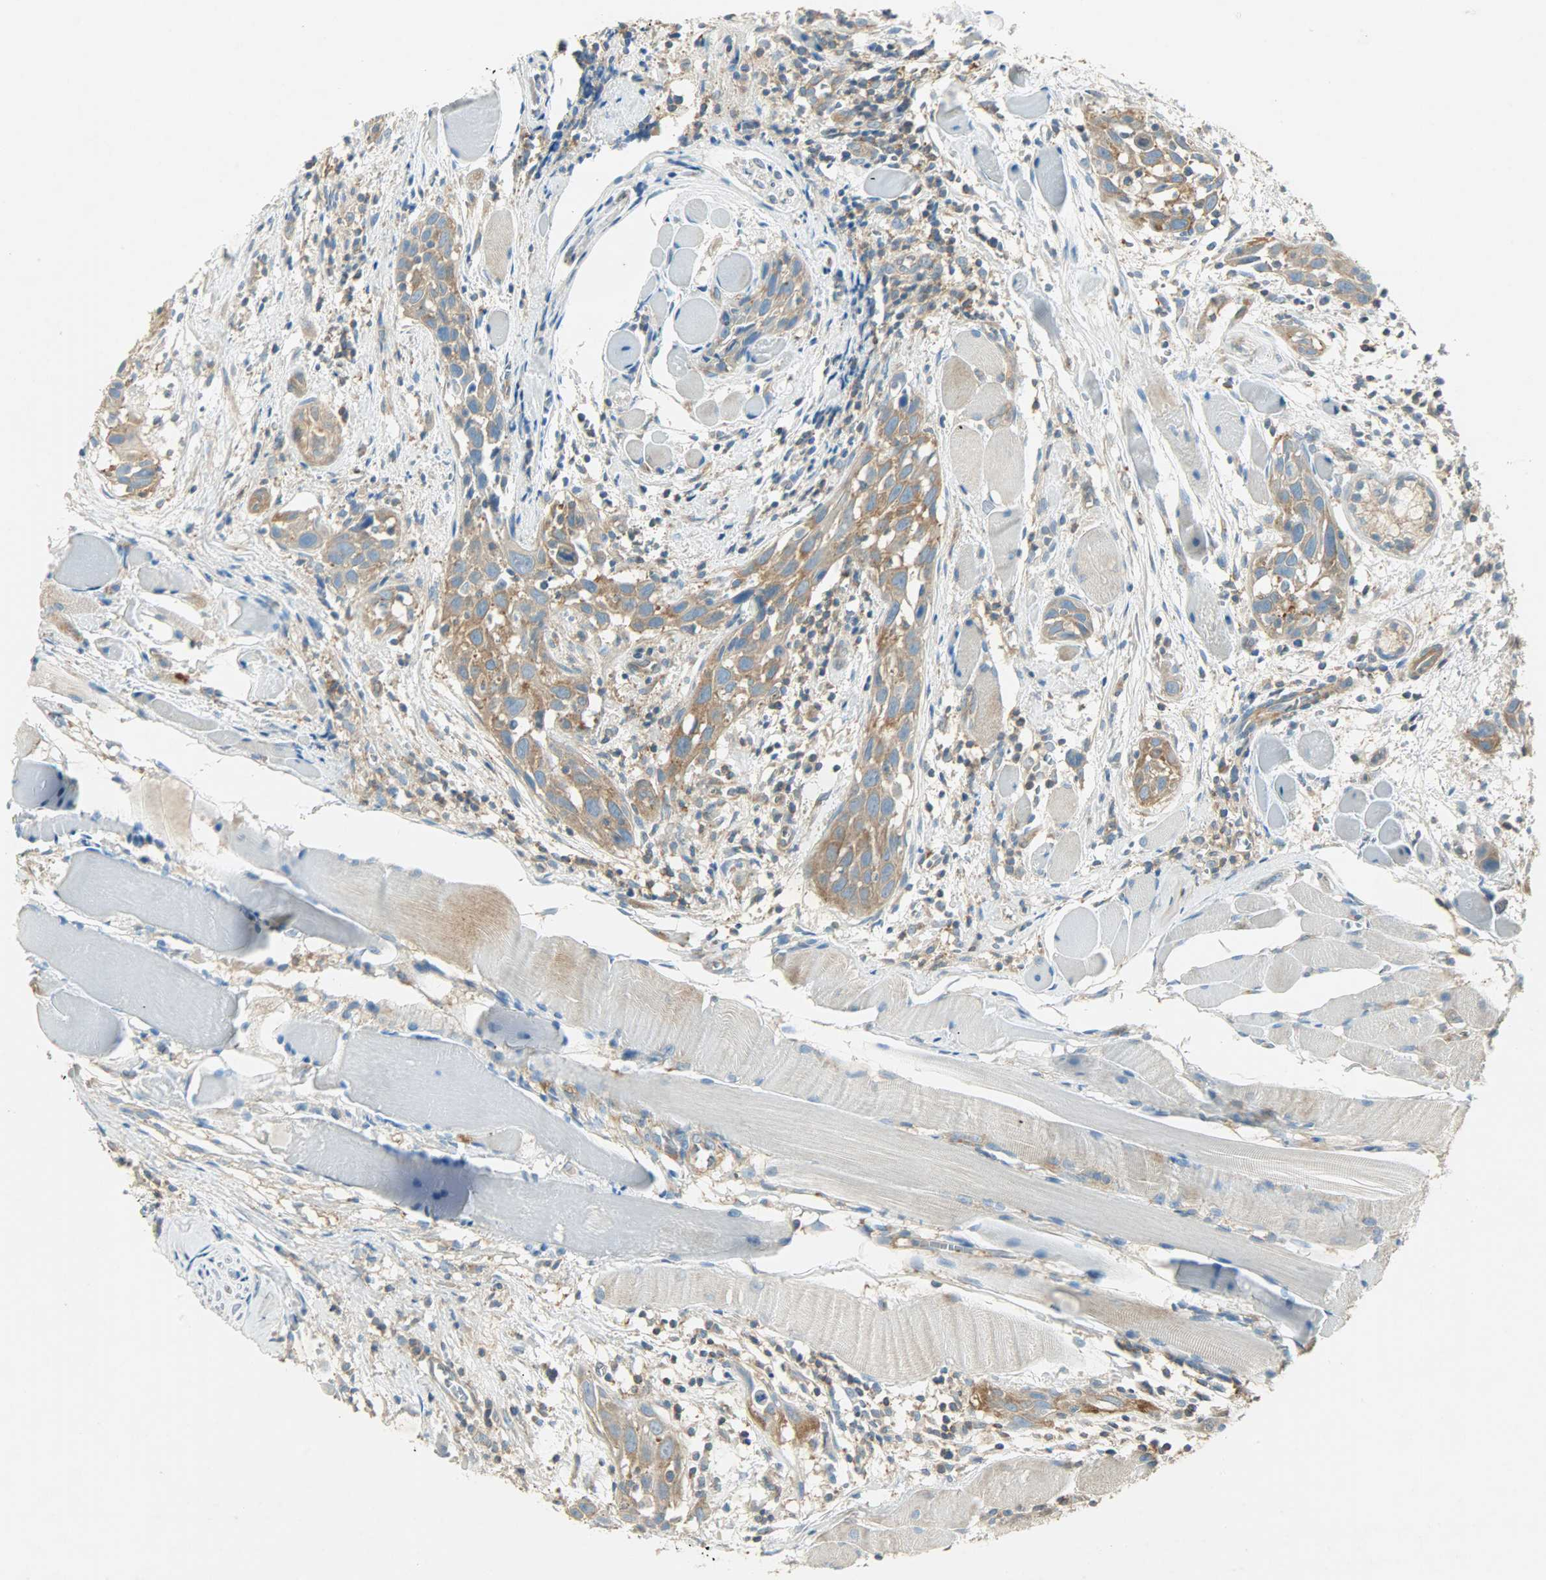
{"staining": {"intensity": "moderate", "quantity": ">75%", "location": "cytoplasmic/membranous"}, "tissue": "head and neck cancer", "cell_type": "Tumor cells", "image_type": "cancer", "snomed": [{"axis": "morphology", "description": "Squamous cell carcinoma, NOS"}, {"axis": "topography", "description": "Oral tissue"}, {"axis": "topography", "description": "Head-Neck"}], "caption": "Head and neck cancer (squamous cell carcinoma) stained for a protein (brown) exhibits moderate cytoplasmic/membranous positive positivity in approximately >75% of tumor cells.", "gene": "TSC22D2", "patient": {"sex": "female", "age": 50}}